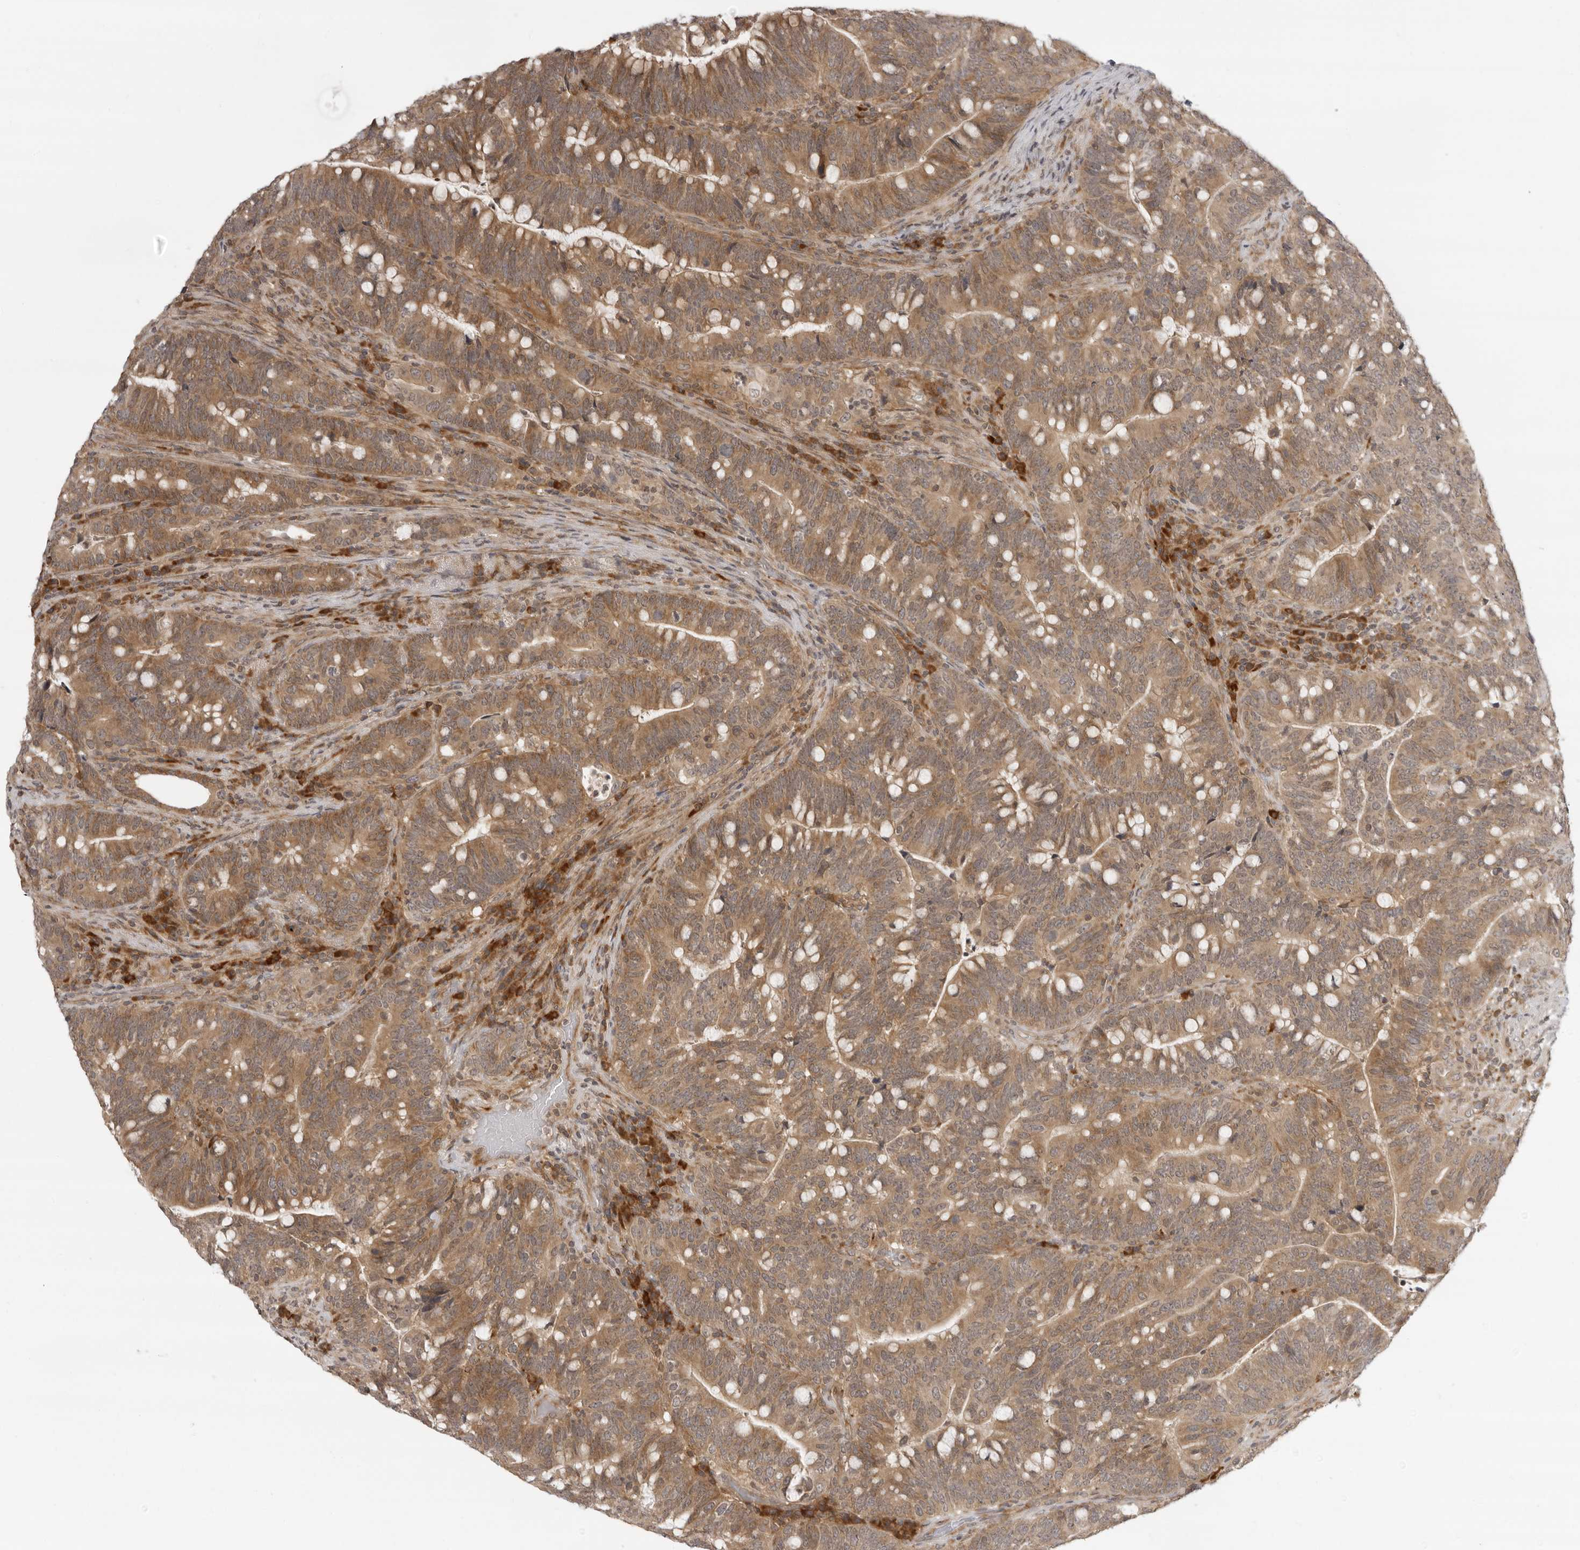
{"staining": {"intensity": "moderate", "quantity": ">75%", "location": "cytoplasmic/membranous"}, "tissue": "colorectal cancer", "cell_type": "Tumor cells", "image_type": "cancer", "snomed": [{"axis": "morphology", "description": "Adenocarcinoma, NOS"}, {"axis": "topography", "description": "Colon"}], "caption": "Immunohistochemistry histopathology image of colorectal adenocarcinoma stained for a protein (brown), which demonstrates medium levels of moderate cytoplasmic/membranous positivity in about >75% of tumor cells.", "gene": "PRRC2A", "patient": {"sex": "female", "age": 66}}